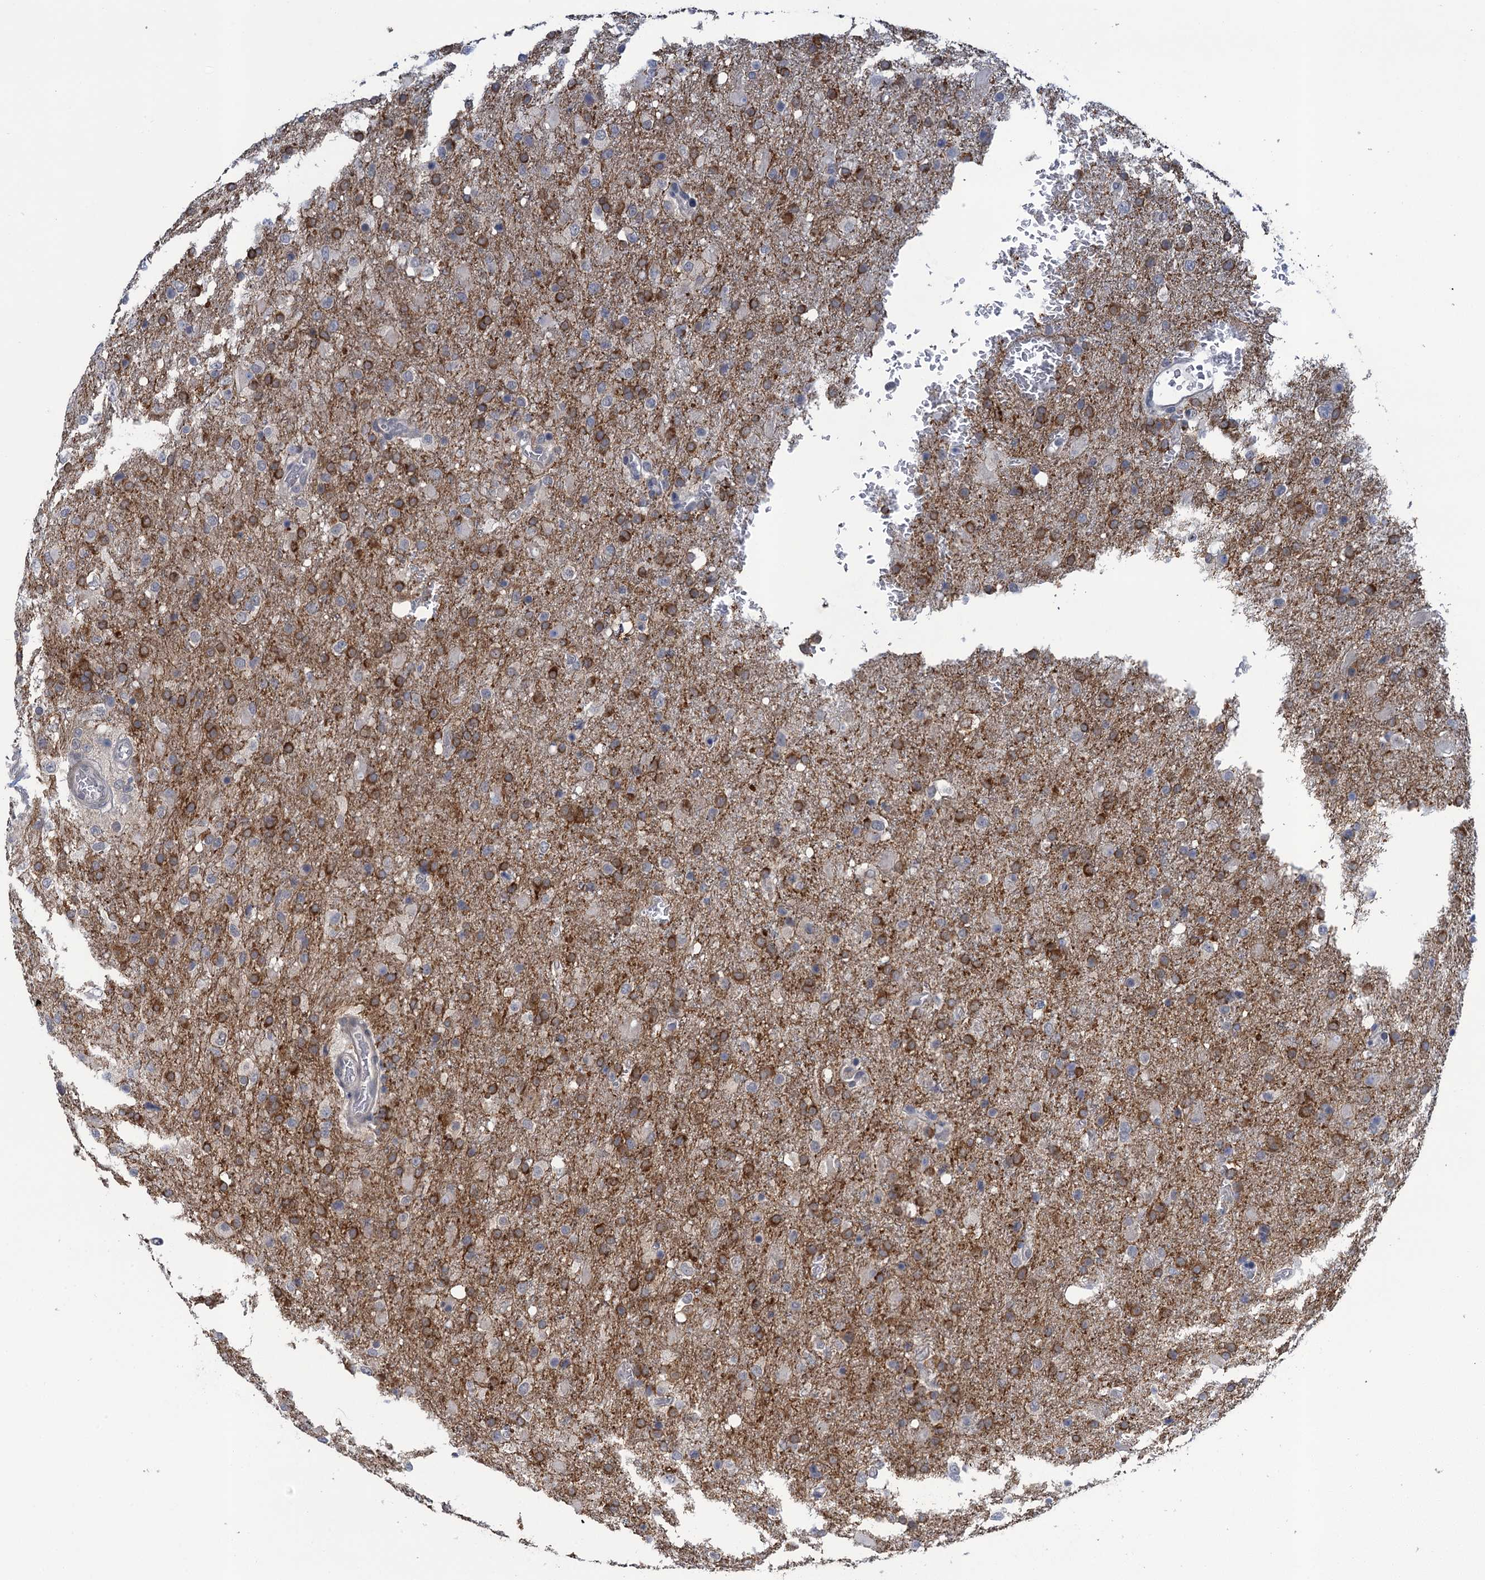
{"staining": {"intensity": "moderate", "quantity": "25%-75%", "location": "cytoplasmic/membranous"}, "tissue": "glioma", "cell_type": "Tumor cells", "image_type": "cancer", "snomed": [{"axis": "morphology", "description": "Glioma, malignant, High grade"}, {"axis": "topography", "description": "Brain"}], "caption": "Protein staining of glioma tissue exhibits moderate cytoplasmic/membranous expression in approximately 25%-75% of tumor cells.", "gene": "MRFAP1", "patient": {"sex": "female", "age": 74}}